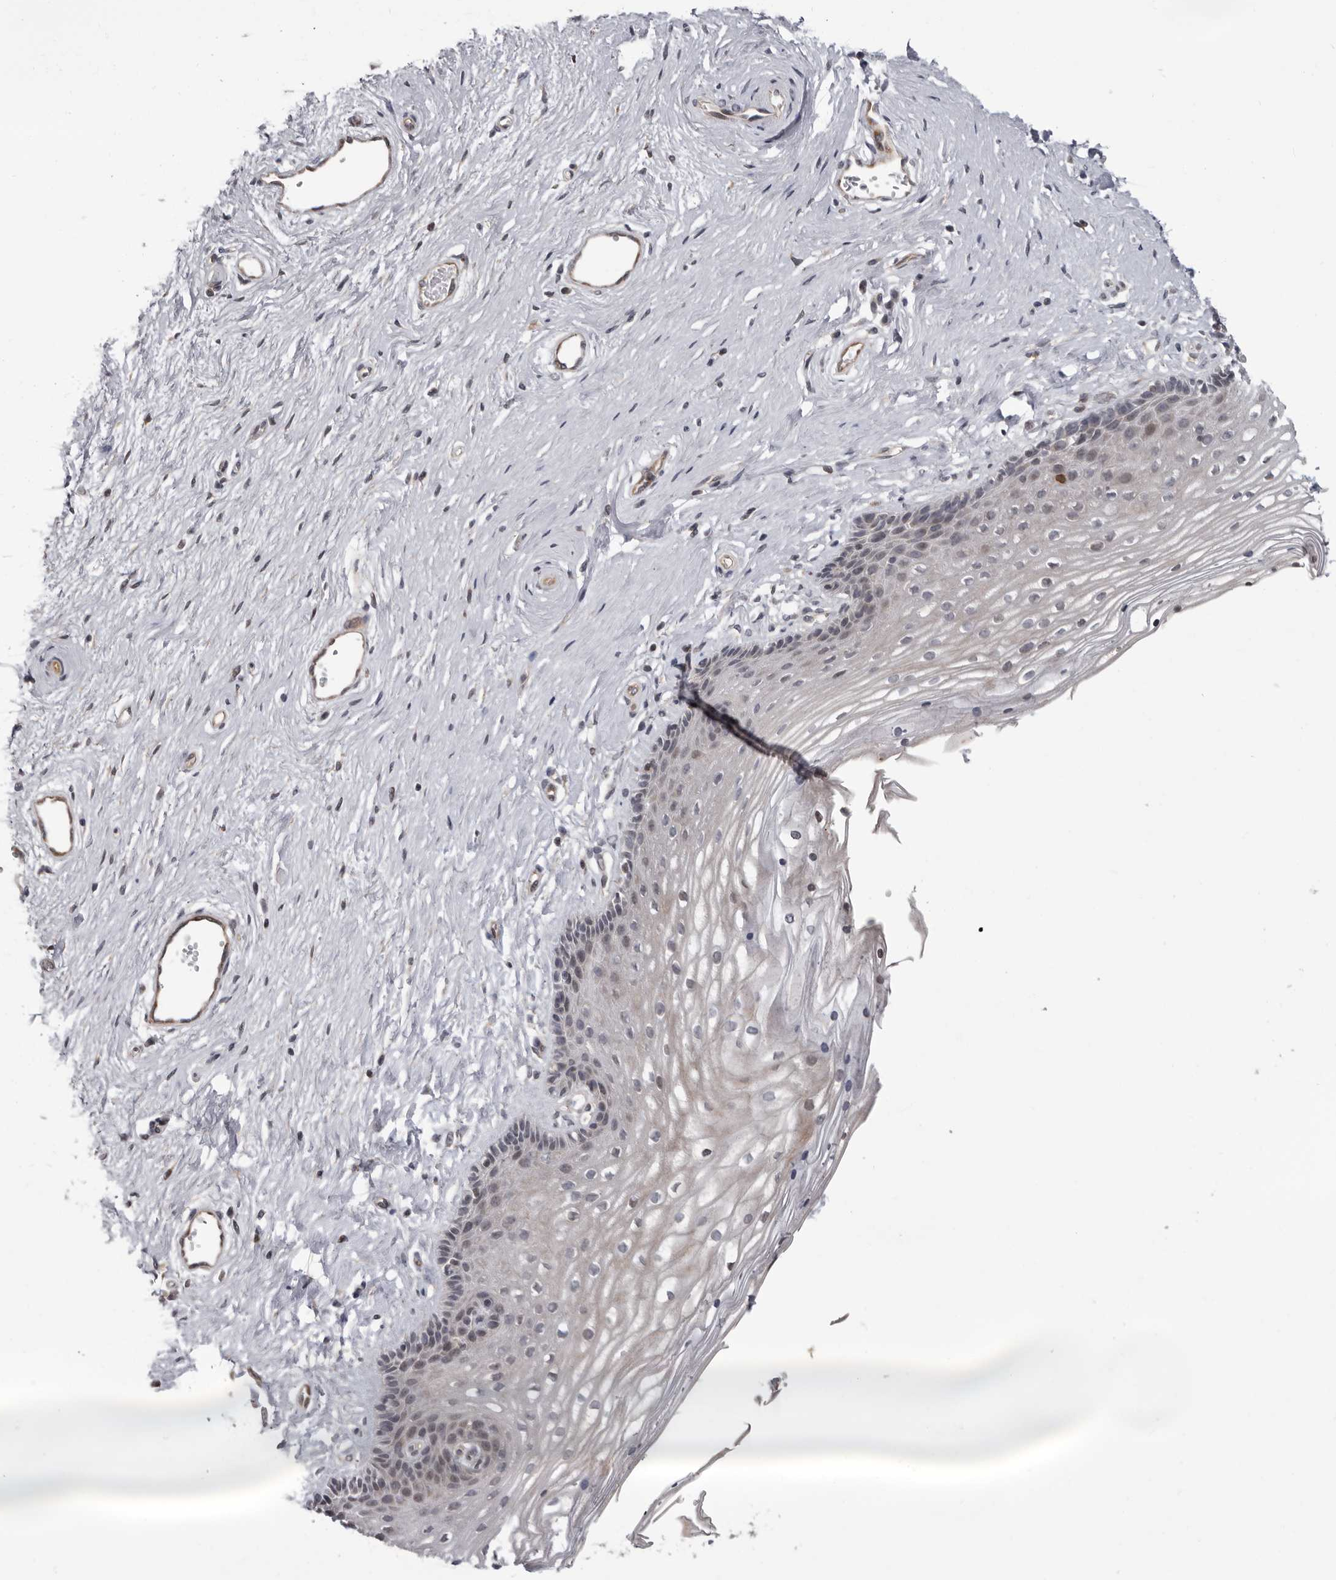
{"staining": {"intensity": "negative", "quantity": "none", "location": "none"}, "tissue": "vagina", "cell_type": "Squamous epithelial cells", "image_type": "normal", "snomed": [{"axis": "morphology", "description": "Normal tissue, NOS"}, {"axis": "topography", "description": "Vagina"}], "caption": "There is no significant expression in squamous epithelial cells of vagina. (Stains: DAB immunohistochemistry (IHC) with hematoxylin counter stain, Microscopy: brightfield microscopy at high magnification).", "gene": "FGFR4", "patient": {"sex": "female", "age": 46}}